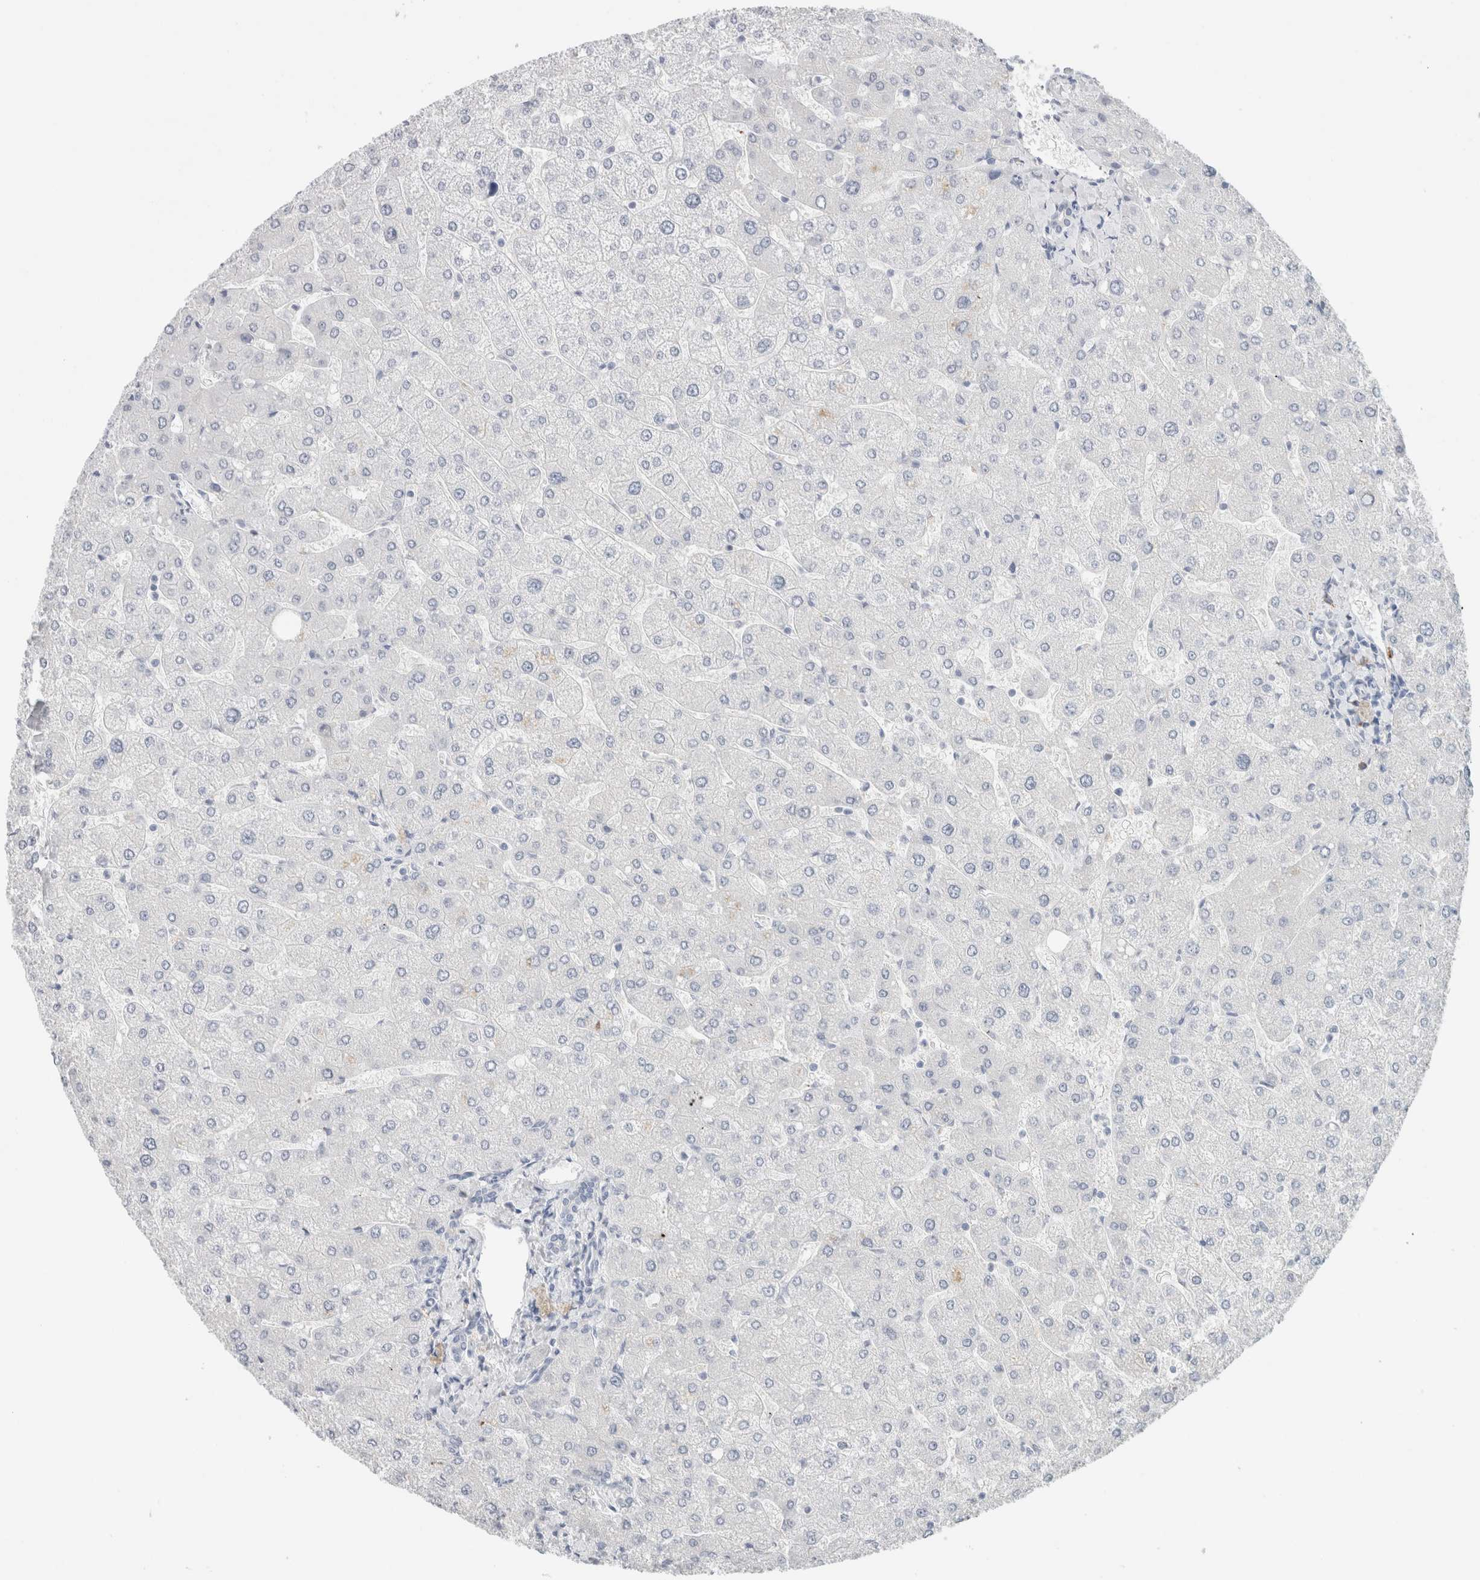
{"staining": {"intensity": "negative", "quantity": "none", "location": "none"}, "tissue": "liver", "cell_type": "Cholangiocytes", "image_type": "normal", "snomed": [{"axis": "morphology", "description": "Normal tissue, NOS"}, {"axis": "topography", "description": "Liver"}], "caption": "This micrograph is of normal liver stained with immunohistochemistry (IHC) to label a protein in brown with the nuclei are counter-stained blue. There is no positivity in cholangiocytes.", "gene": "IL6", "patient": {"sex": "male", "age": 55}}